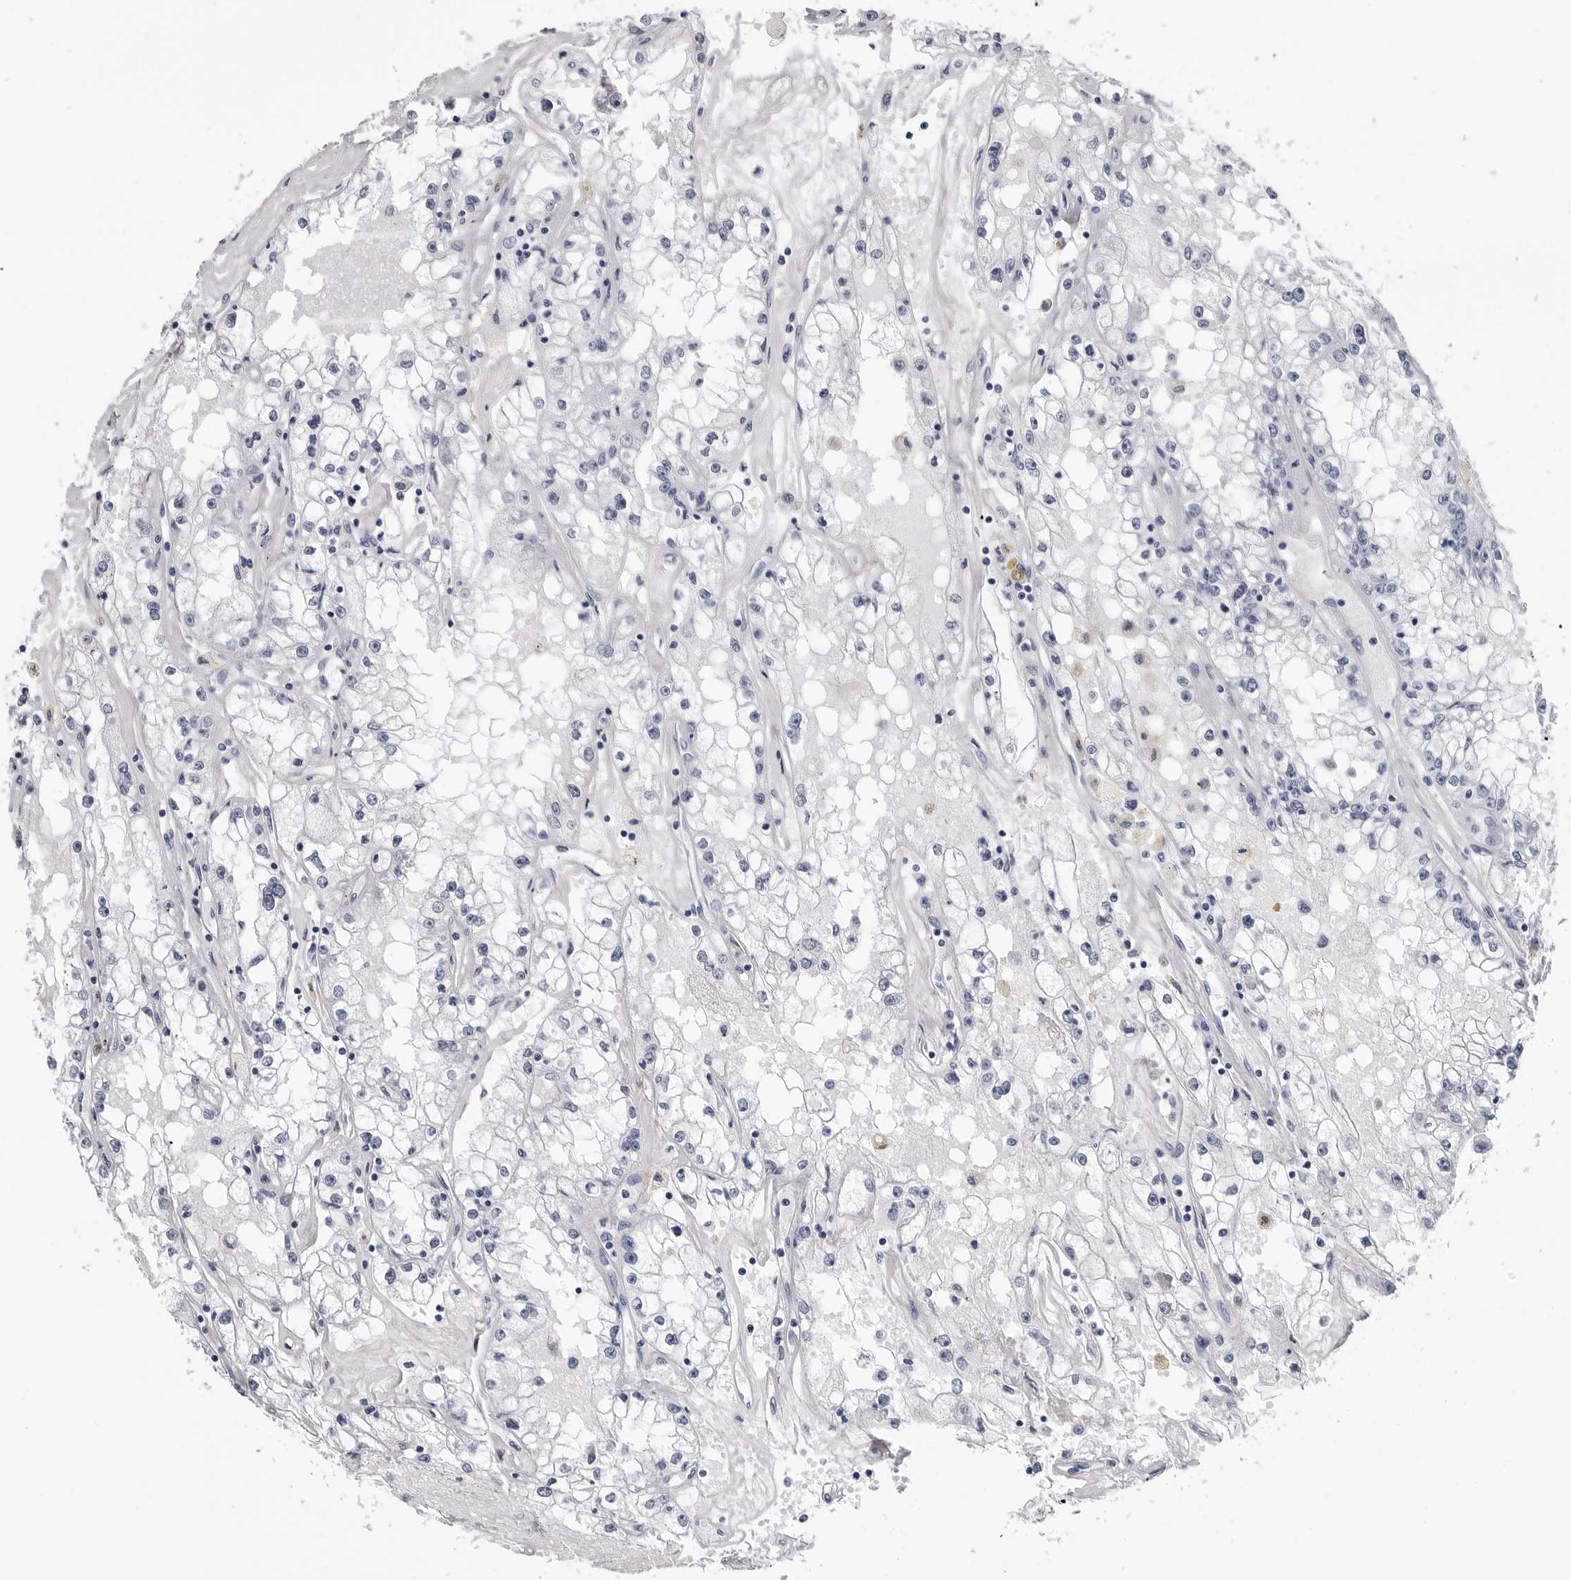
{"staining": {"intensity": "negative", "quantity": "none", "location": "none"}, "tissue": "renal cancer", "cell_type": "Tumor cells", "image_type": "cancer", "snomed": [{"axis": "morphology", "description": "Adenocarcinoma, NOS"}, {"axis": "topography", "description": "Kidney"}], "caption": "High magnification brightfield microscopy of renal adenocarcinoma stained with DAB (3,3'-diaminobenzidine) (brown) and counterstained with hematoxylin (blue): tumor cells show no significant expression. (DAB (3,3'-diaminobenzidine) IHC with hematoxylin counter stain).", "gene": "GNL2", "patient": {"sex": "male", "age": 56}}